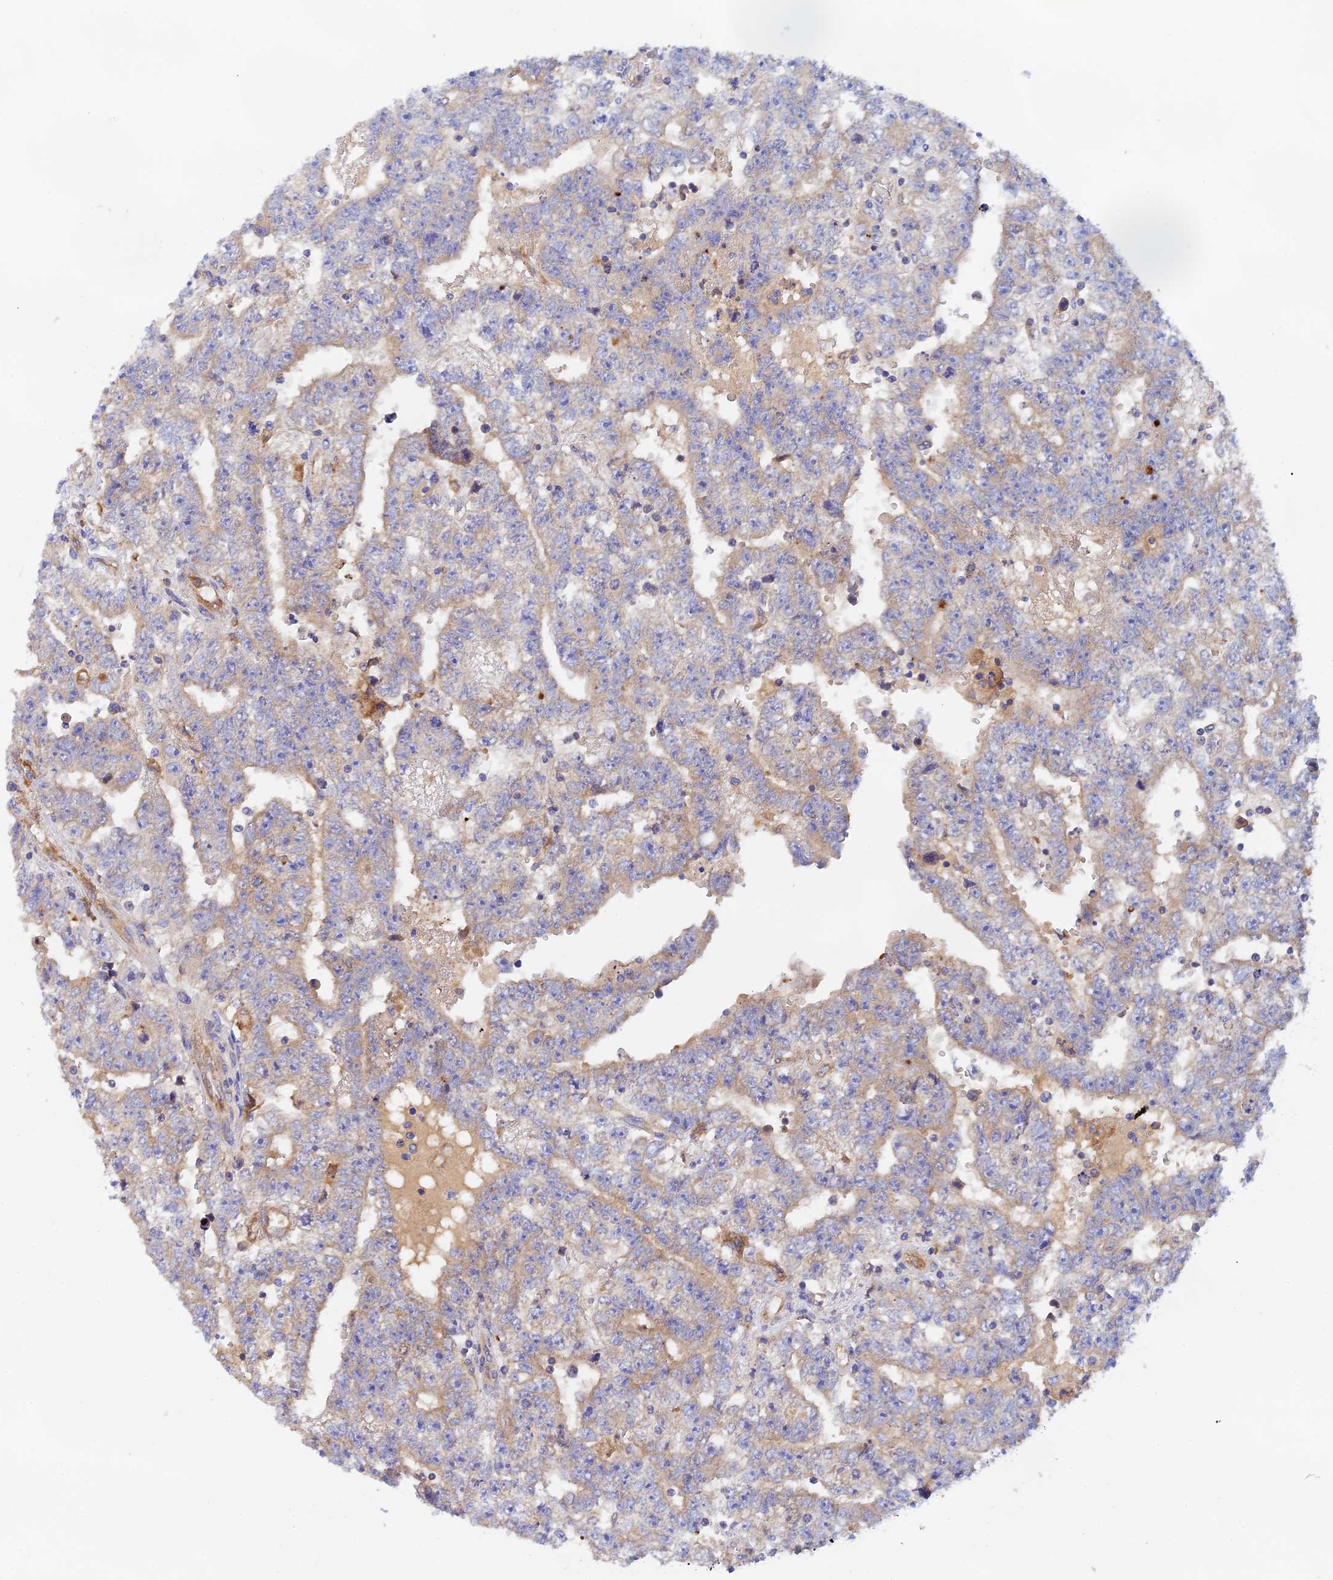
{"staining": {"intensity": "weak", "quantity": "25%-75%", "location": "cytoplasmic/membranous"}, "tissue": "testis cancer", "cell_type": "Tumor cells", "image_type": "cancer", "snomed": [{"axis": "morphology", "description": "Carcinoma, Embryonal, NOS"}, {"axis": "topography", "description": "Testis"}], "caption": "A brown stain labels weak cytoplasmic/membranous positivity of a protein in testis embryonal carcinoma tumor cells.", "gene": "RANBP6", "patient": {"sex": "male", "age": 25}}